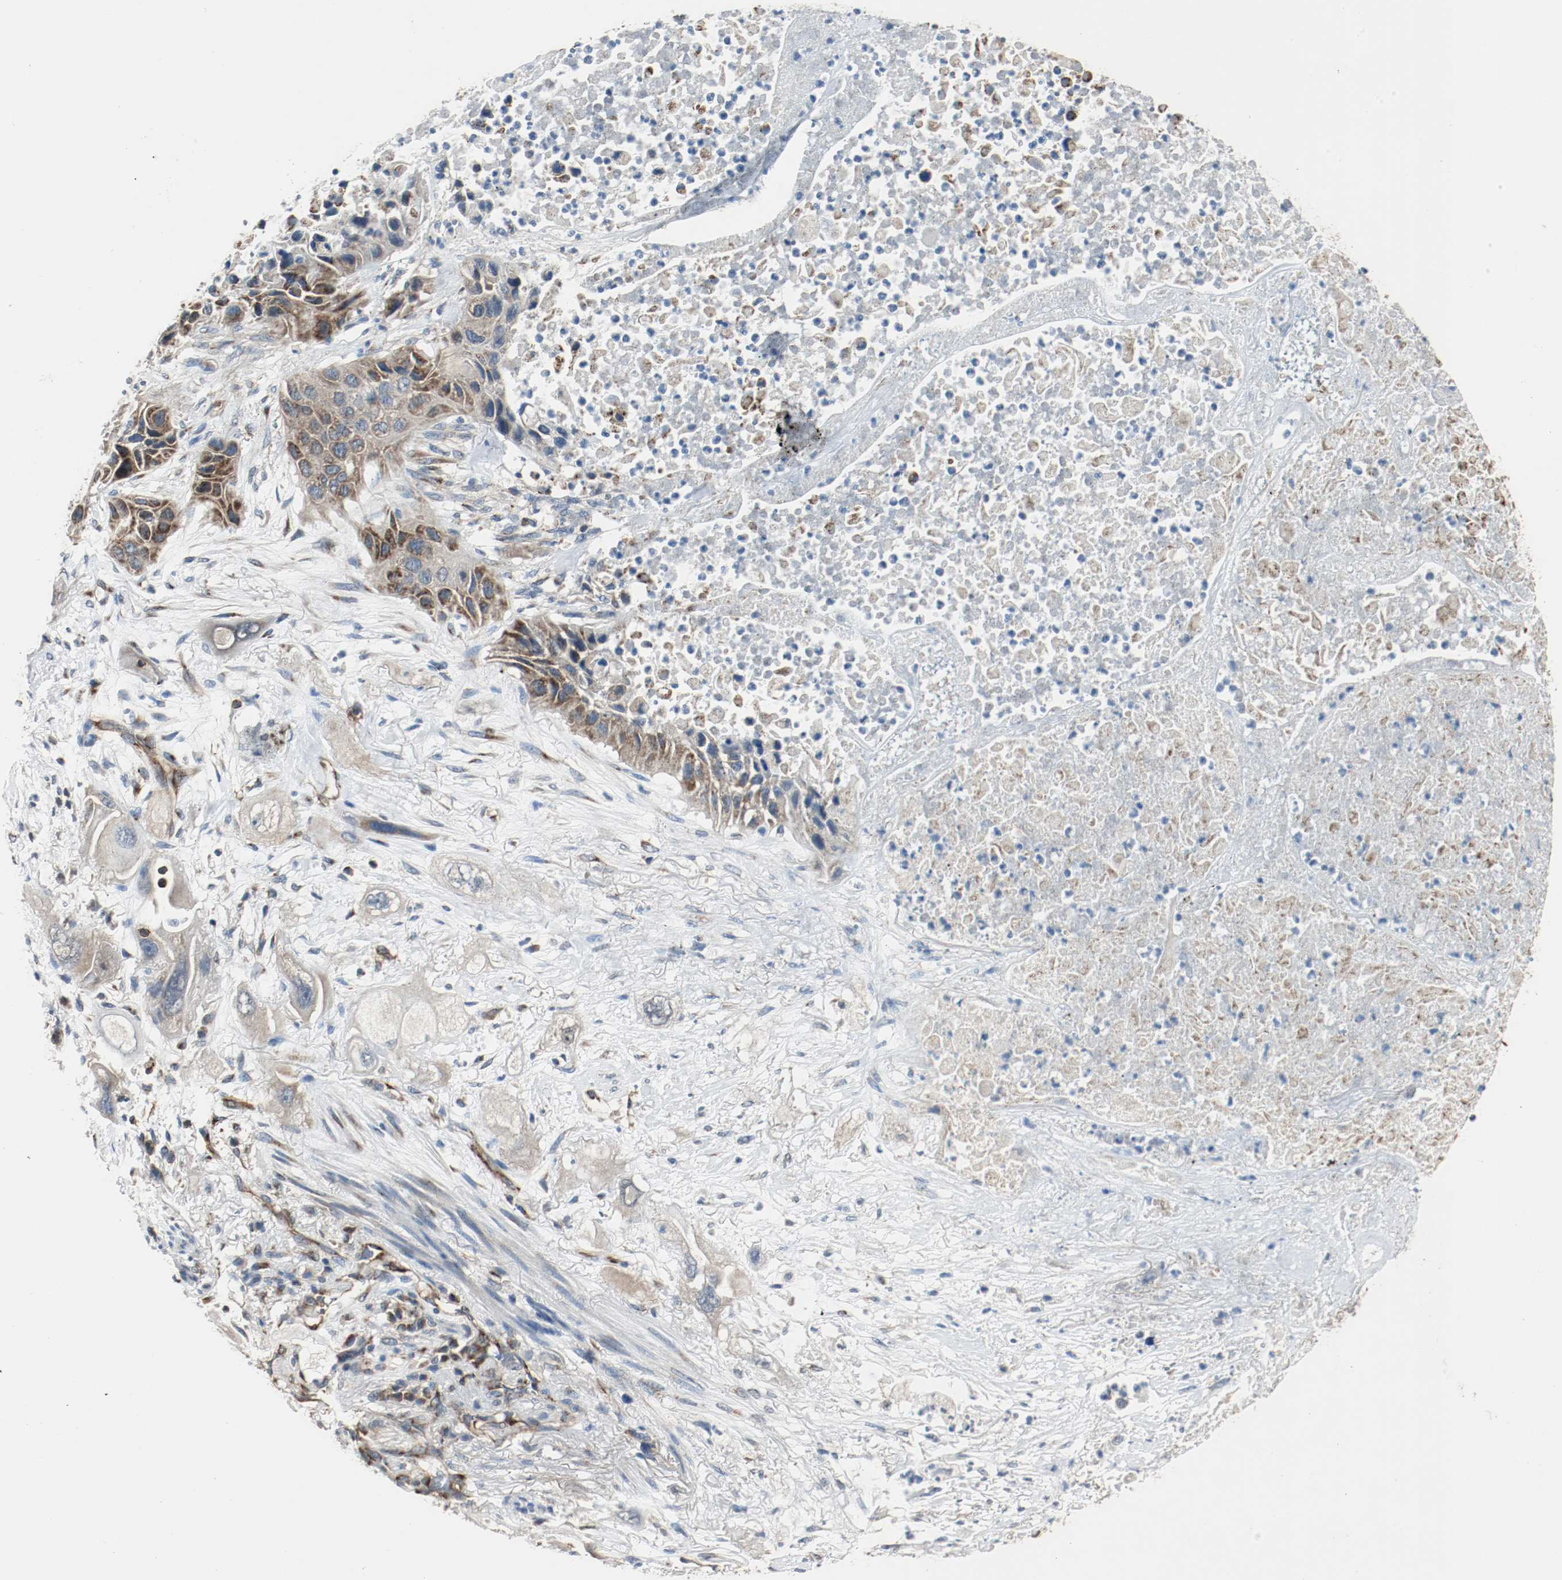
{"staining": {"intensity": "strong", "quantity": ">75%", "location": "cytoplasmic/membranous"}, "tissue": "lung cancer", "cell_type": "Tumor cells", "image_type": "cancer", "snomed": [{"axis": "morphology", "description": "Squamous cell carcinoma, NOS"}, {"axis": "topography", "description": "Lung"}], "caption": "Immunohistochemical staining of human squamous cell carcinoma (lung) shows high levels of strong cytoplasmic/membranous protein positivity in about >75% of tumor cells.", "gene": "PLCG1", "patient": {"sex": "female", "age": 76}}